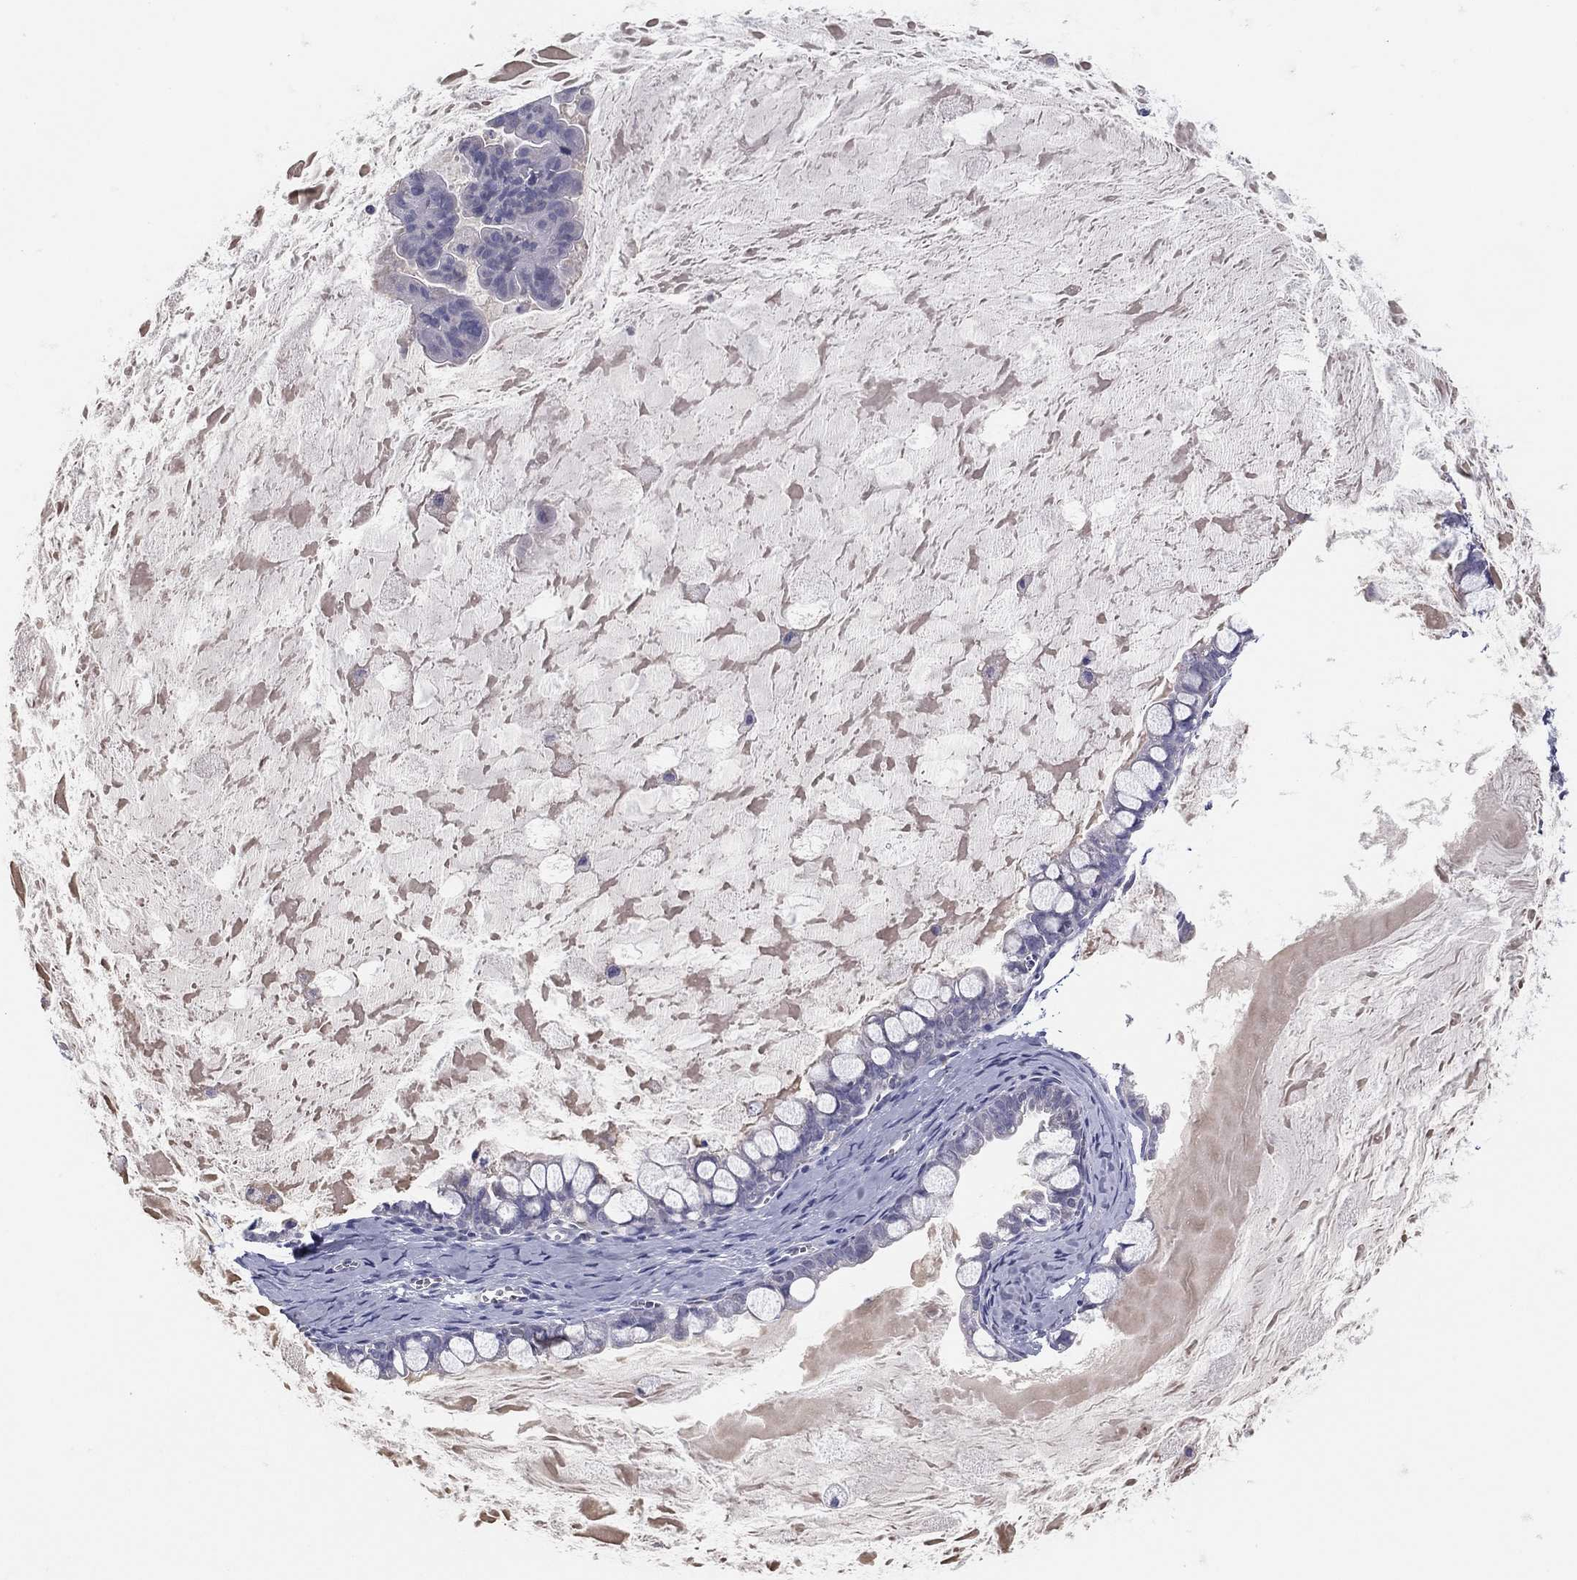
{"staining": {"intensity": "negative", "quantity": "none", "location": "none"}, "tissue": "ovarian cancer", "cell_type": "Tumor cells", "image_type": "cancer", "snomed": [{"axis": "morphology", "description": "Cystadenocarcinoma, mucinous, NOS"}, {"axis": "topography", "description": "Ovary"}], "caption": "The IHC micrograph has no significant expression in tumor cells of ovarian cancer tissue.", "gene": "MLF1", "patient": {"sex": "female", "age": 63}}